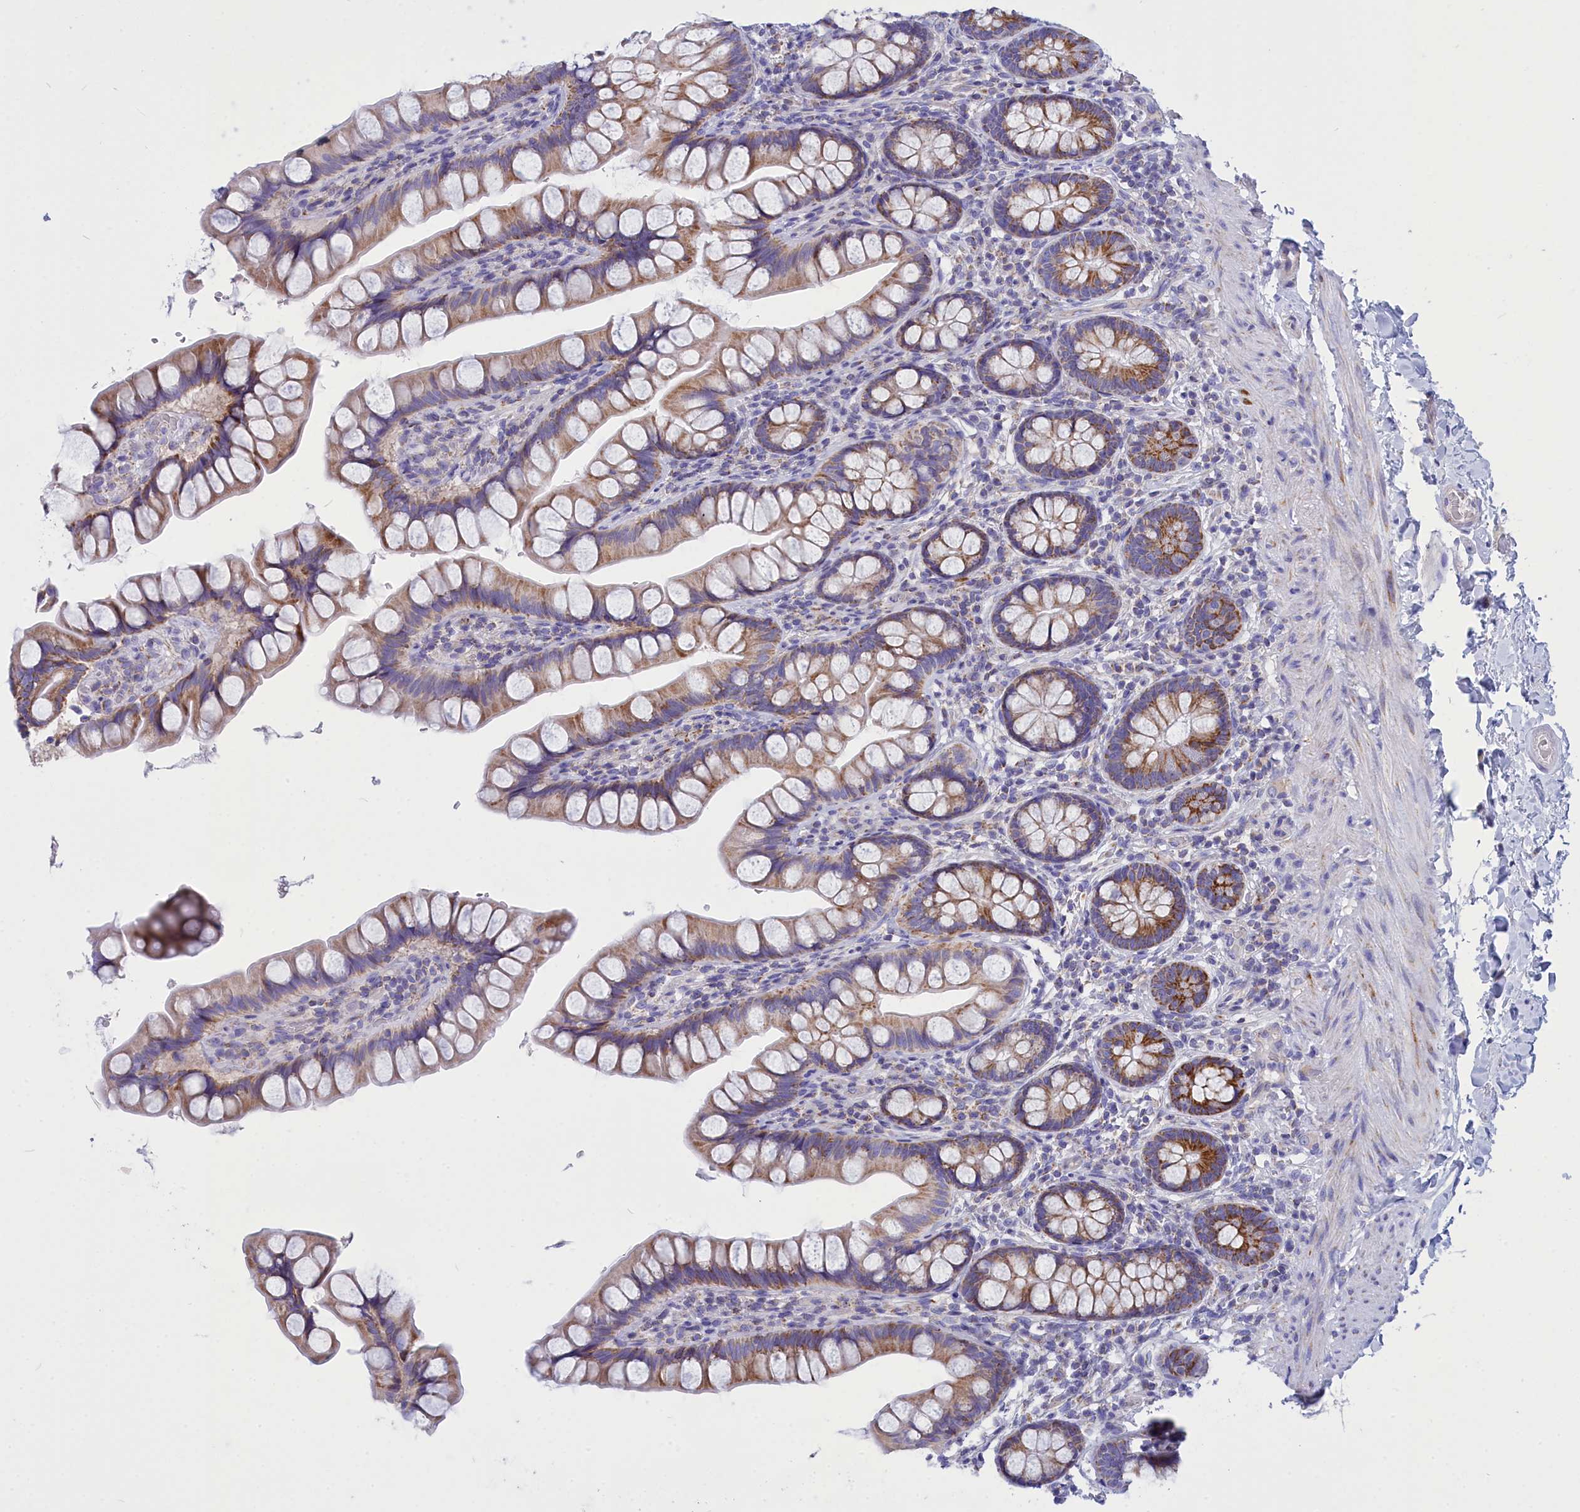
{"staining": {"intensity": "moderate", "quantity": ">75%", "location": "cytoplasmic/membranous"}, "tissue": "small intestine", "cell_type": "Glandular cells", "image_type": "normal", "snomed": [{"axis": "morphology", "description": "Normal tissue, NOS"}, {"axis": "topography", "description": "Small intestine"}], "caption": "Moderate cytoplasmic/membranous protein staining is present in approximately >75% of glandular cells in small intestine. Immunohistochemistry stains the protein in brown and the nuclei are stained blue.", "gene": "CCRL2", "patient": {"sex": "male", "age": 70}}